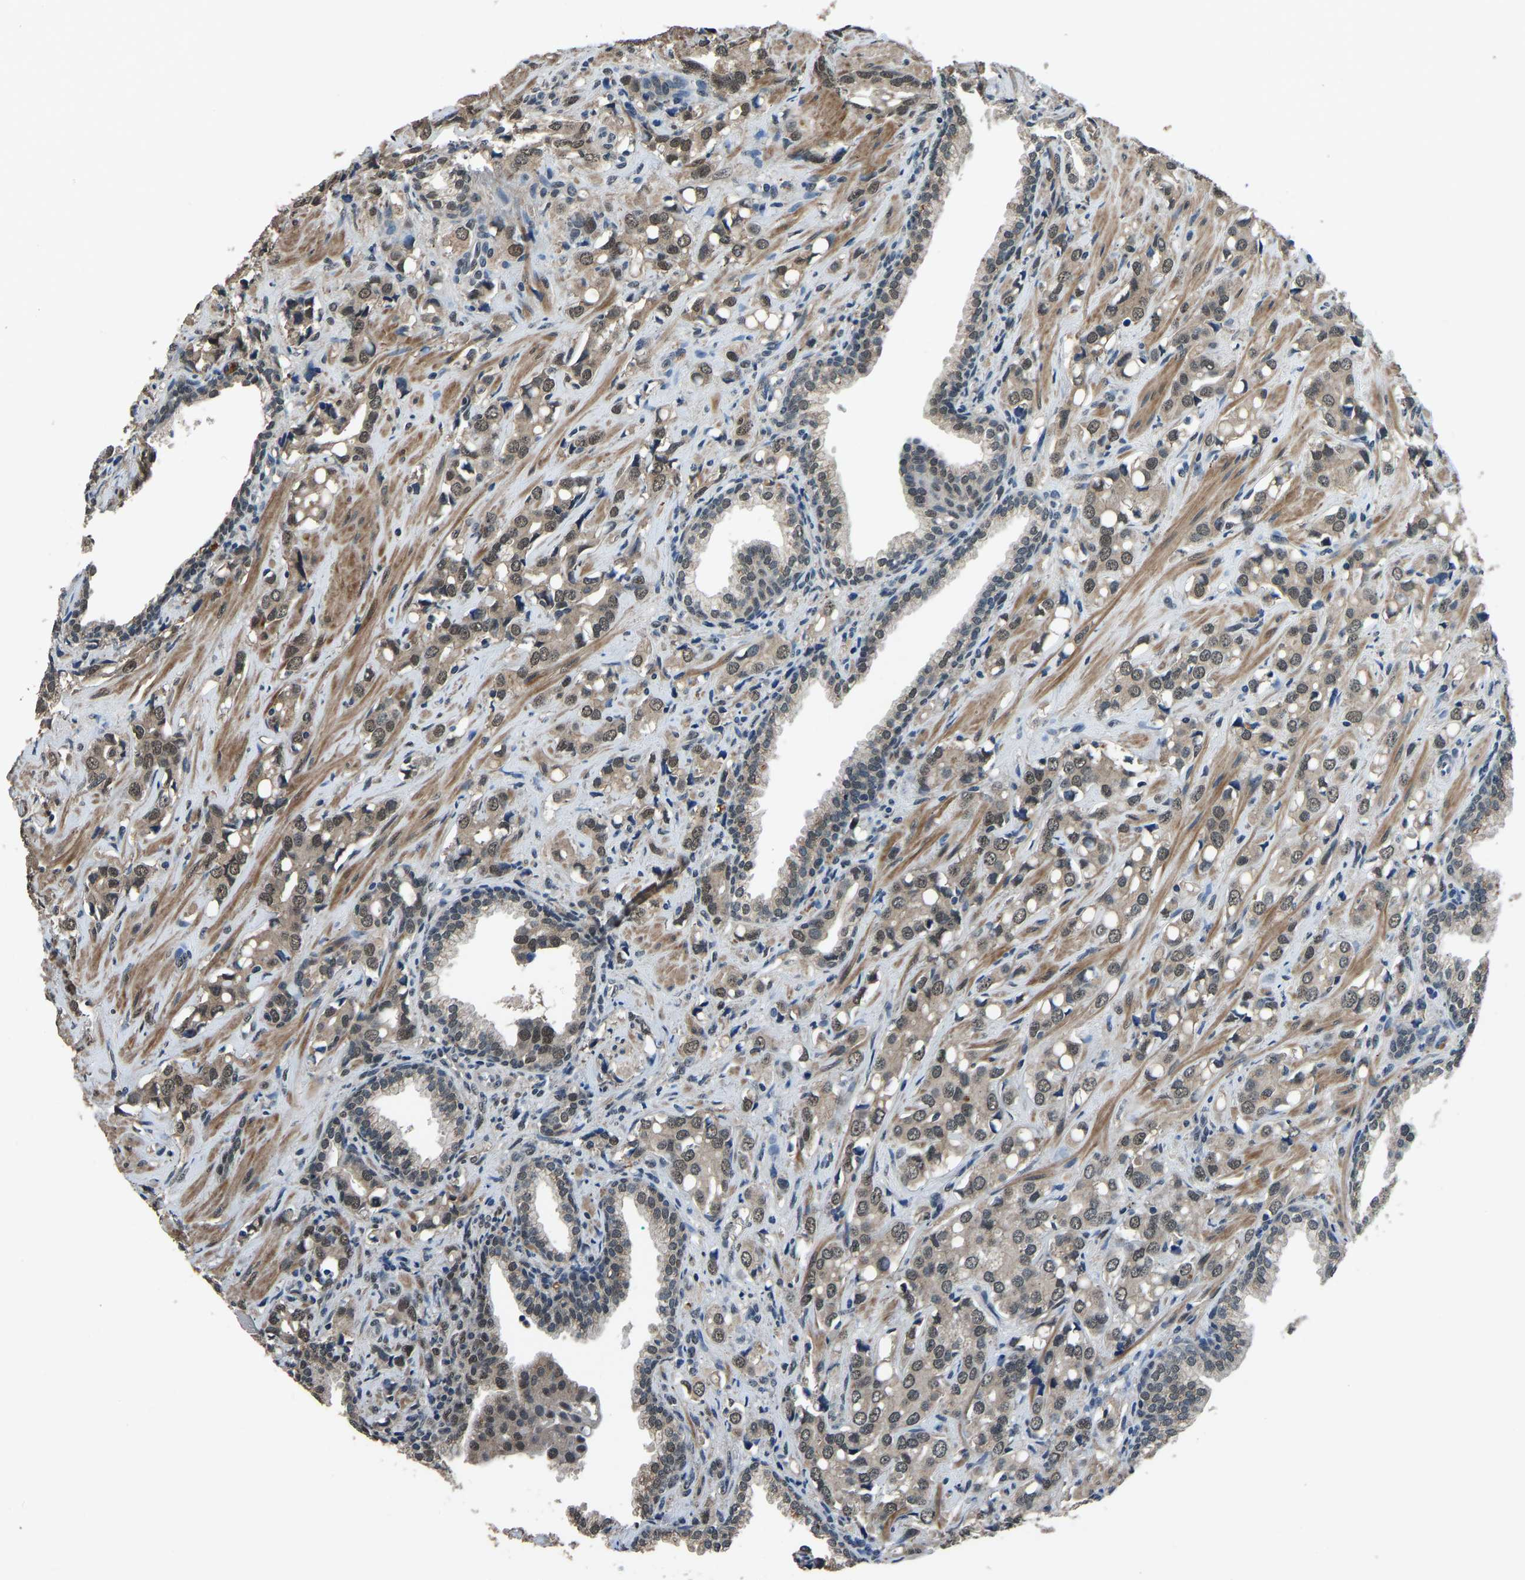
{"staining": {"intensity": "moderate", "quantity": ">75%", "location": "nuclear"}, "tissue": "prostate cancer", "cell_type": "Tumor cells", "image_type": "cancer", "snomed": [{"axis": "morphology", "description": "Adenocarcinoma, High grade"}, {"axis": "topography", "description": "Prostate"}], "caption": "Protein expression analysis of human prostate cancer (high-grade adenocarcinoma) reveals moderate nuclear staining in approximately >75% of tumor cells. (DAB (3,3'-diaminobenzidine) = brown stain, brightfield microscopy at high magnification).", "gene": "TOX4", "patient": {"sex": "male", "age": 52}}